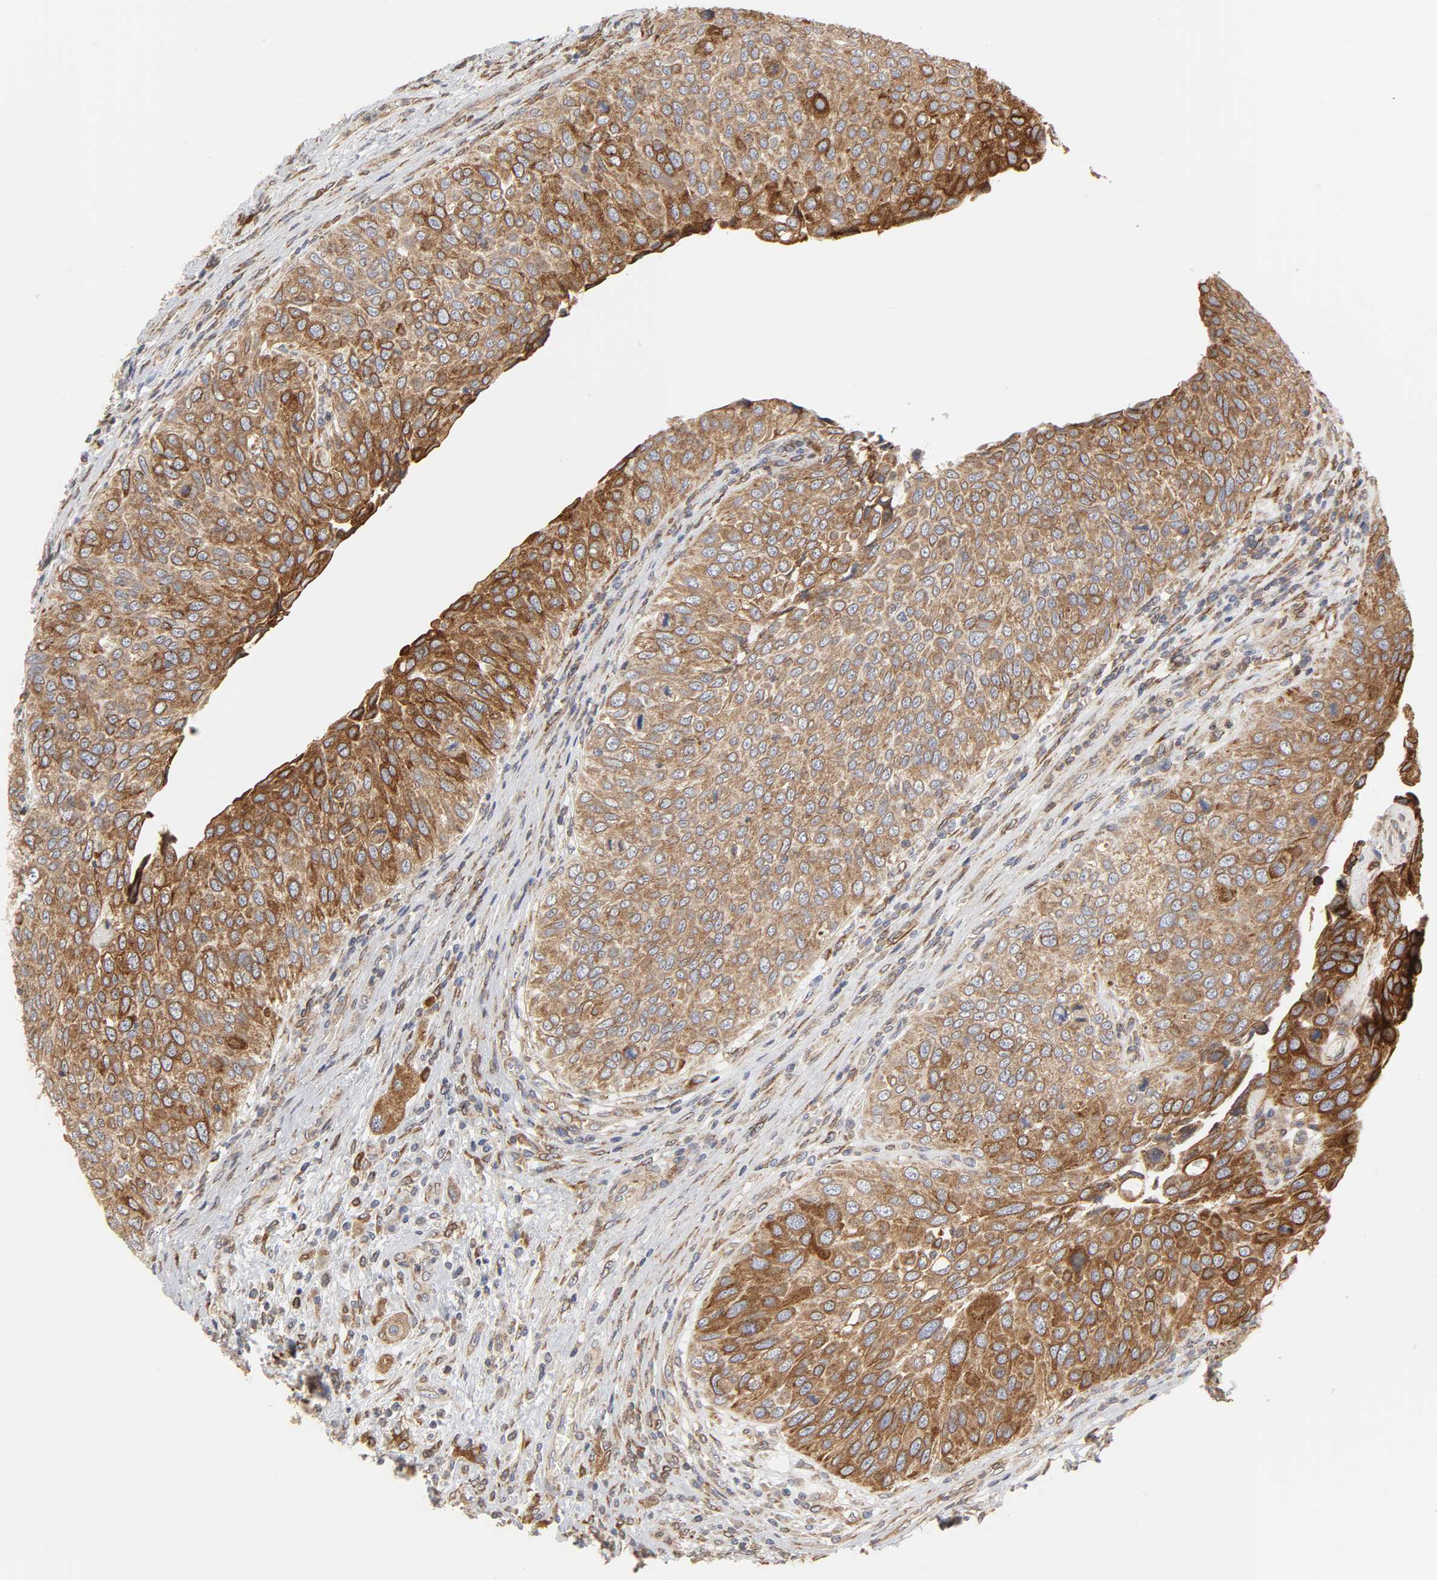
{"staining": {"intensity": "strong", "quantity": ">75%", "location": "cytoplasmic/membranous"}, "tissue": "urothelial cancer", "cell_type": "Tumor cells", "image_type": "cancer", "snomed": [{"axis": "morphology", "description": "Urothelial carcinoma, High grade"}, {"axis": "topography", "description": "Urinary bladder"}], "caption": "A high-resolution micrograph shows IHC staining of urothelial carcinoma (high-grade), which demonstrates strong cytoplasmic/membranous positivity in approximately >75% of tumor cells.", "gene": "POR", "patient": {"sex": "male", "age": 50}}